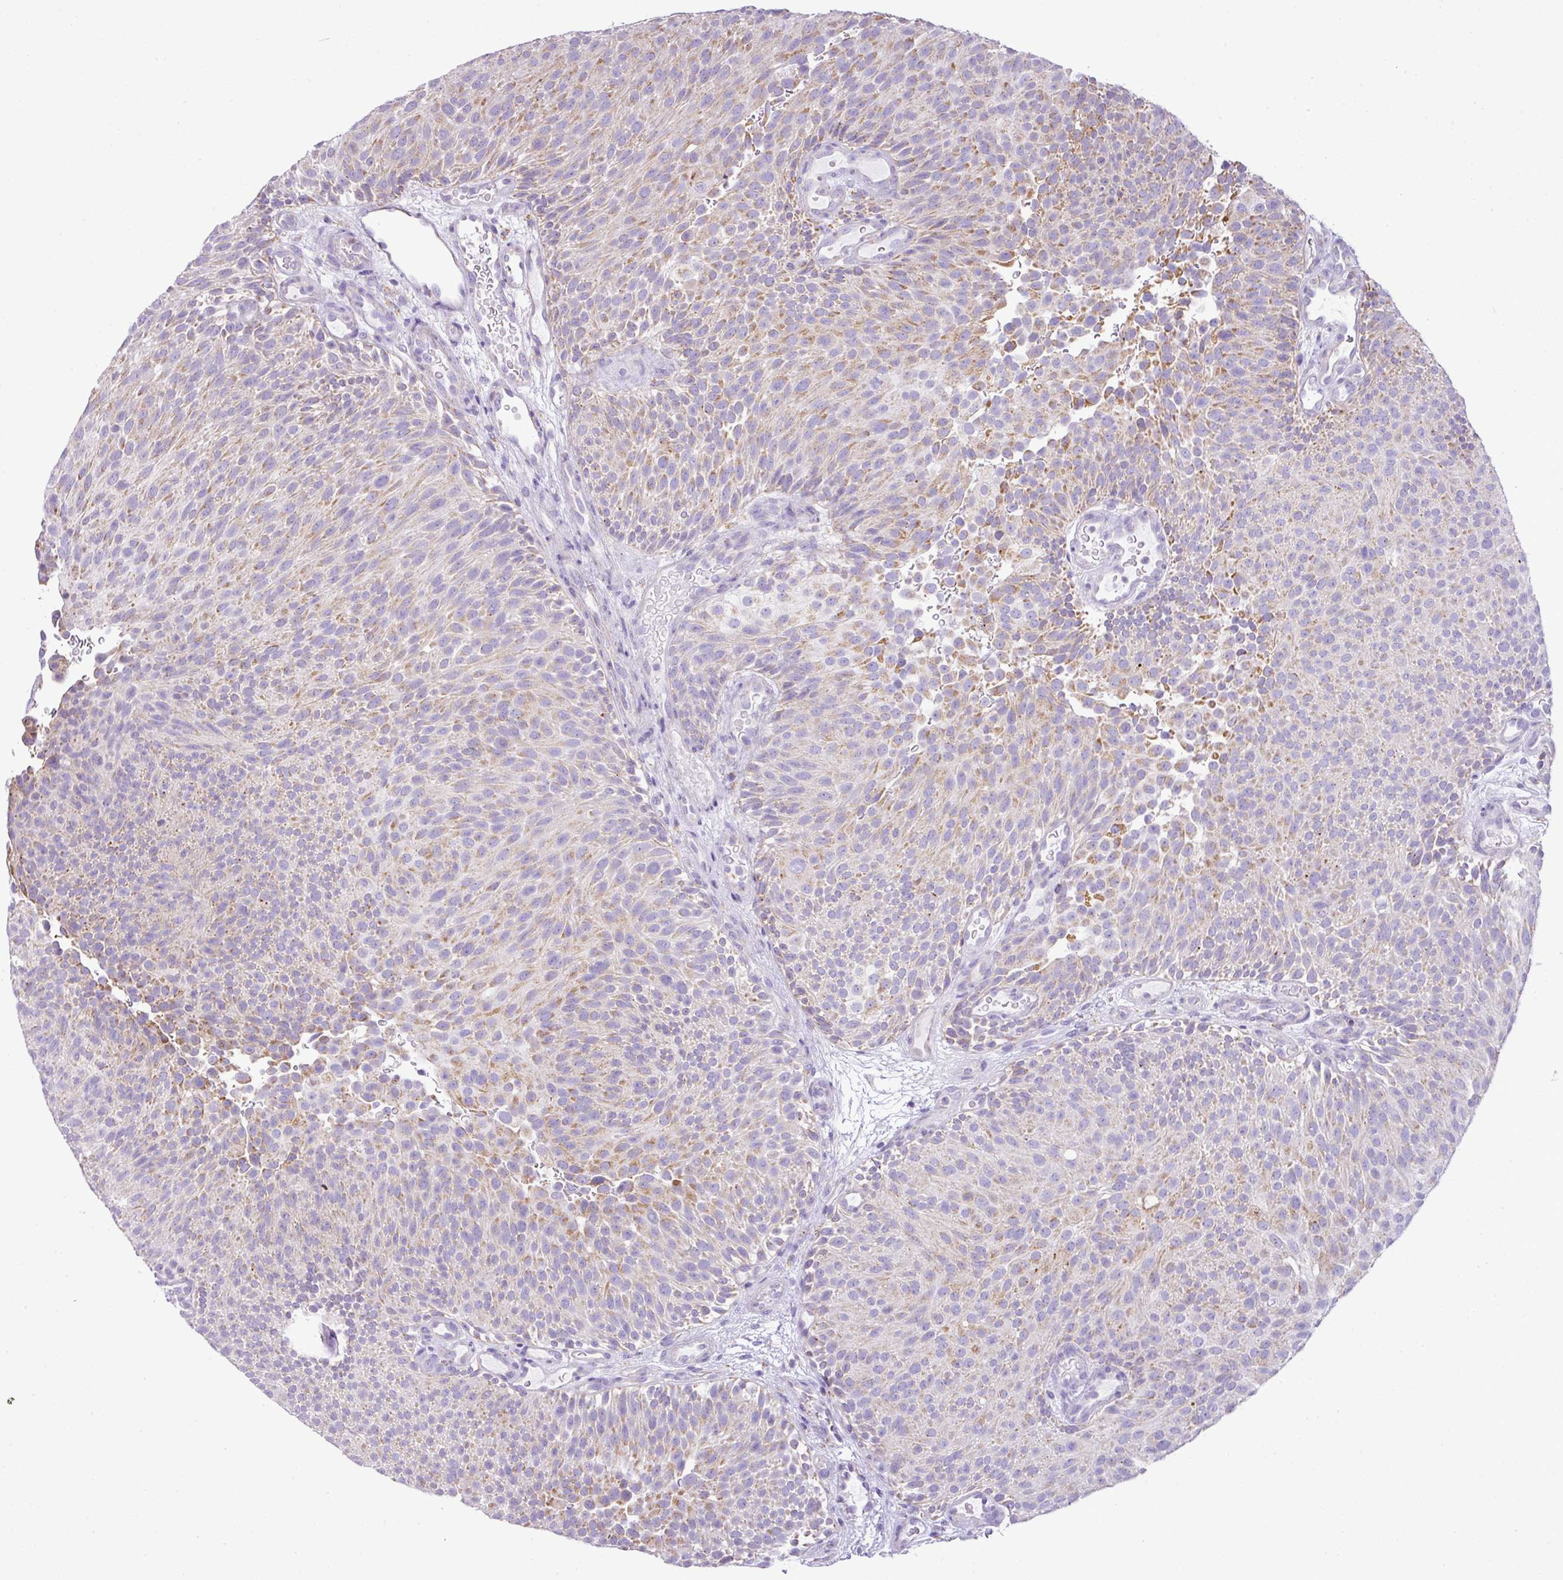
{"staining": {"intensity": "moderate", "quantity": "25%-75%", "location": "cytoplasmic/membranous"}, "tissue": "urothelial cancer", "cell_type": "Tumor cells", "image_type": "cancer", "snomed": [{"axis": "morphology", "description": "Urothelial carcinoma, Low grade"}, {"axis": "topography", "description": "Urinary bladder"}], "caption": "The photomicrograph reveals immunohistochemical staining of urothelial cancer. There is moderate cytoplasmic/membranous positivity is present in approximately 25%-75% of tumor cells. (brown staining indicates protein expression, while blue staining denotes nuclei).", "gene": "PGAP4", "patient": {"sex": "male", "age": 78}}